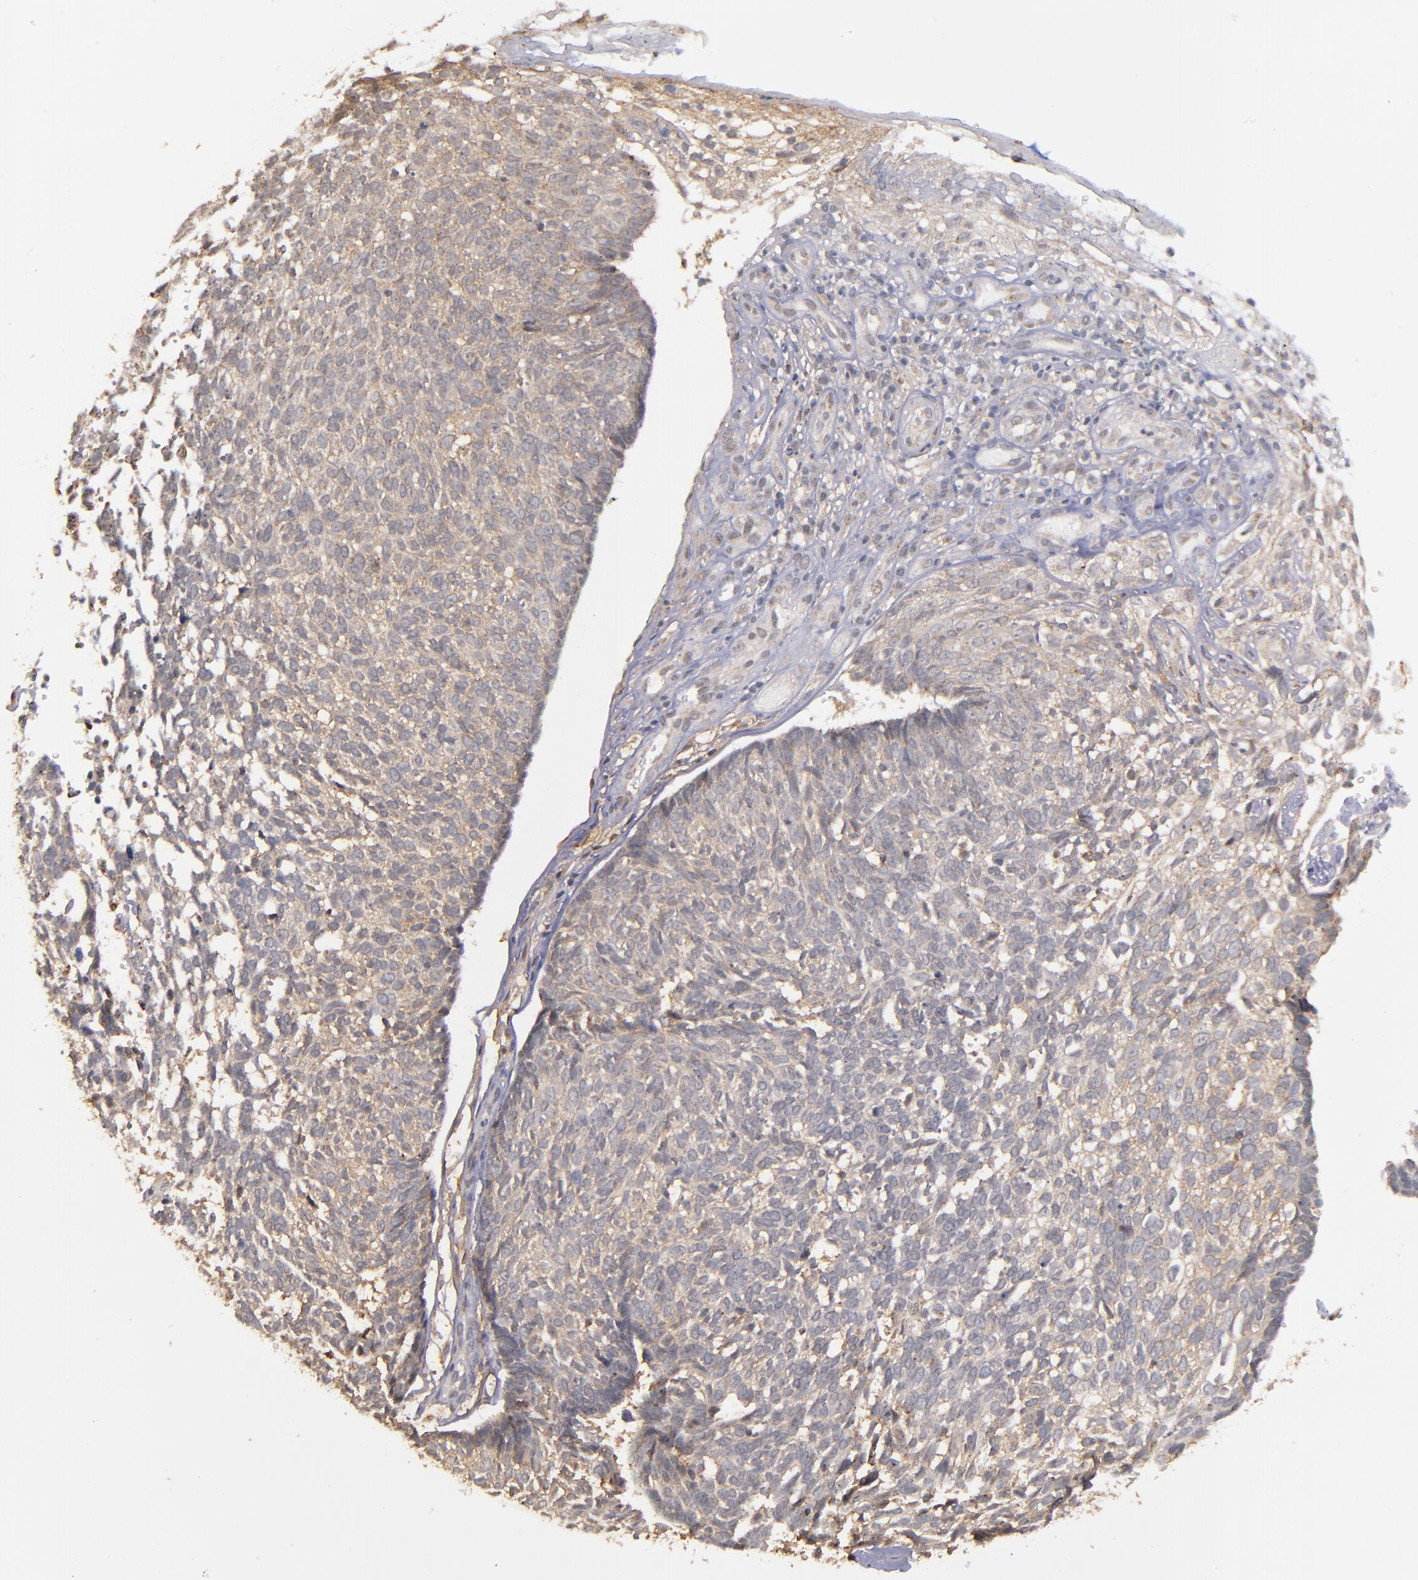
{"staining": {"intensity": "moderate", "quantity": ">75%", "location": "cytoplasmic/membranous"}, "tissue": "skin cancer", "cell_type": "Tumor cells", "image_type": "cancer", "snomed": [{"axis": "morphology", "description": "Basal cell carcinoma"}, {"axis": "topography", "description": "Skin"}], "caption": "IHC micrograph of neoplastic tissue: human basal cell carcinoma (skin) stained using immunohistochemistry reveals medium levels of moderate protein expression localized specifically in the cytoplasmic/membranous of tumor cells, appearing as a cytoplasmic/membranous brown color.", "gene": "ZFYVE1", "patient": {"sex": "male", "age": 72}}